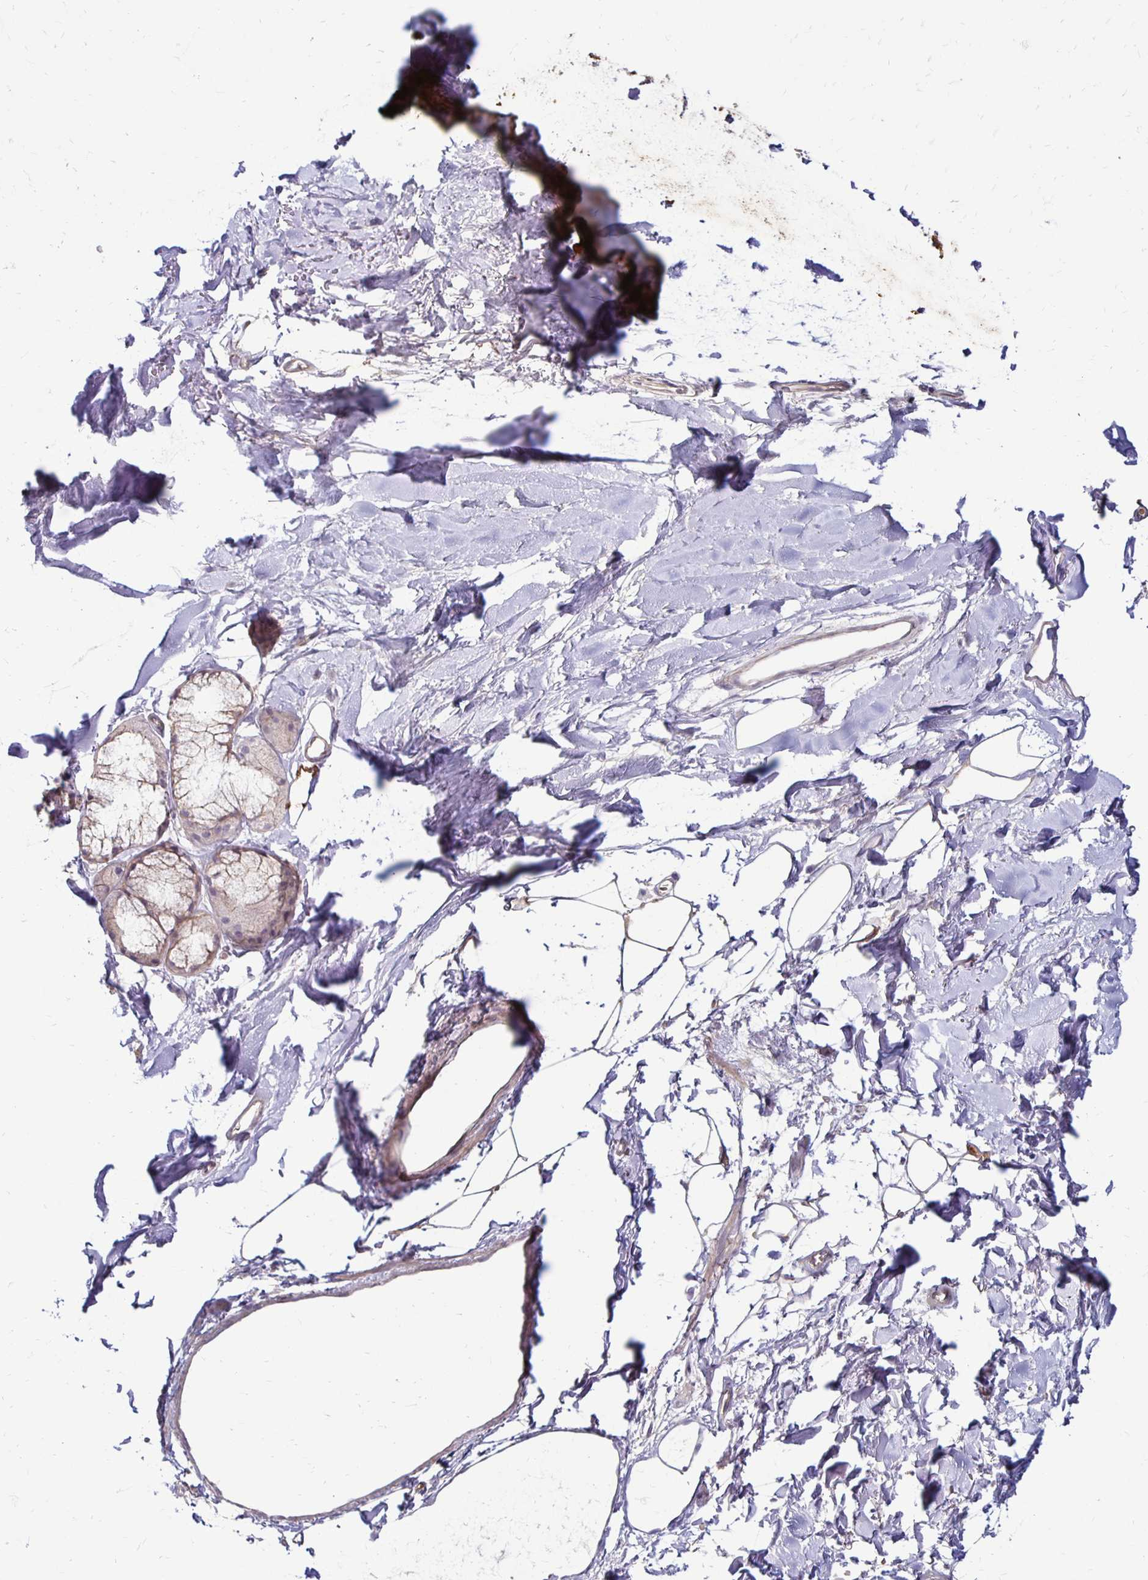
{"staining": {"intensity": "negative", "quantity": "none", "location": "none"}, "tissue": "adipose tissue", "cell_type": "Adipocytes", "image_type": "normal", "snomed": [{"axis": "morphology", "description": "Normal tissue, NOS"}, {"axis": "topography", "description": "Cartilage tissue"}, {"axis": "topography", "description": "Bronchus"}], "caption": "IHC of normal human adipose tissue displays no staining in adipocytes. (Brightfield microscopy of DAB immunohistochemistry at high magnification).", "gene": "KATNBL1", "patient": {"sex": "female", "age": 79}}